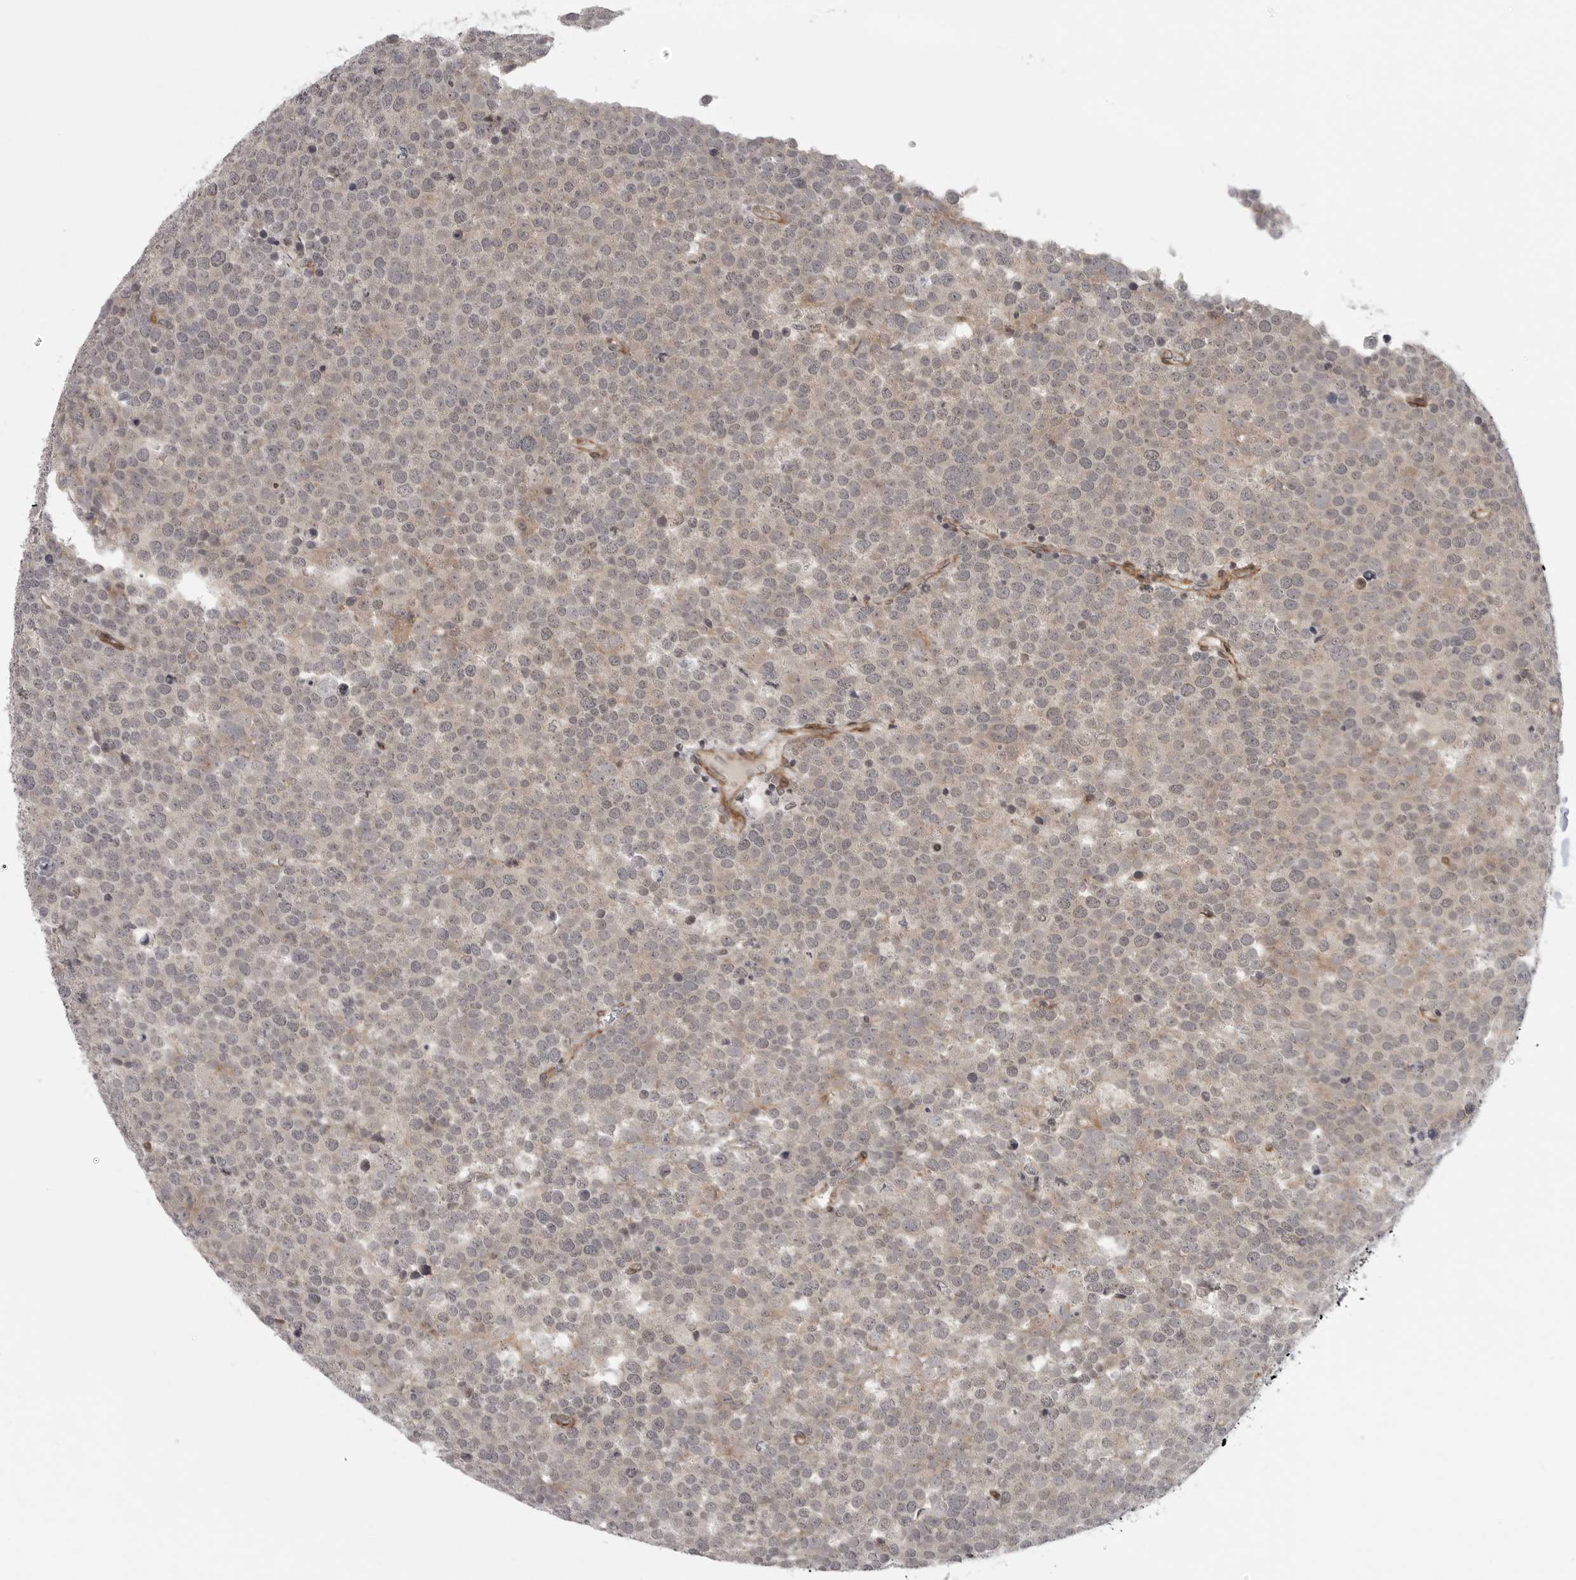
{"staining": {"intensity": "weak", "quantity": "<25%", "location": "cytoplasmic/membranous"}, "tissue": "testis cancer", "cell_type": "Tumor cells", "image_type": "cancer", "snomed": [{"axis": "morphology", "description": "Seminoma, NOS"}, {"axis": "topography", "description": "Testis"}], "caption": "There is no significant staining in tumor cells of testis cancer.", "gene": "TUT4", "patient": {"sex": "male", "age": 71}}